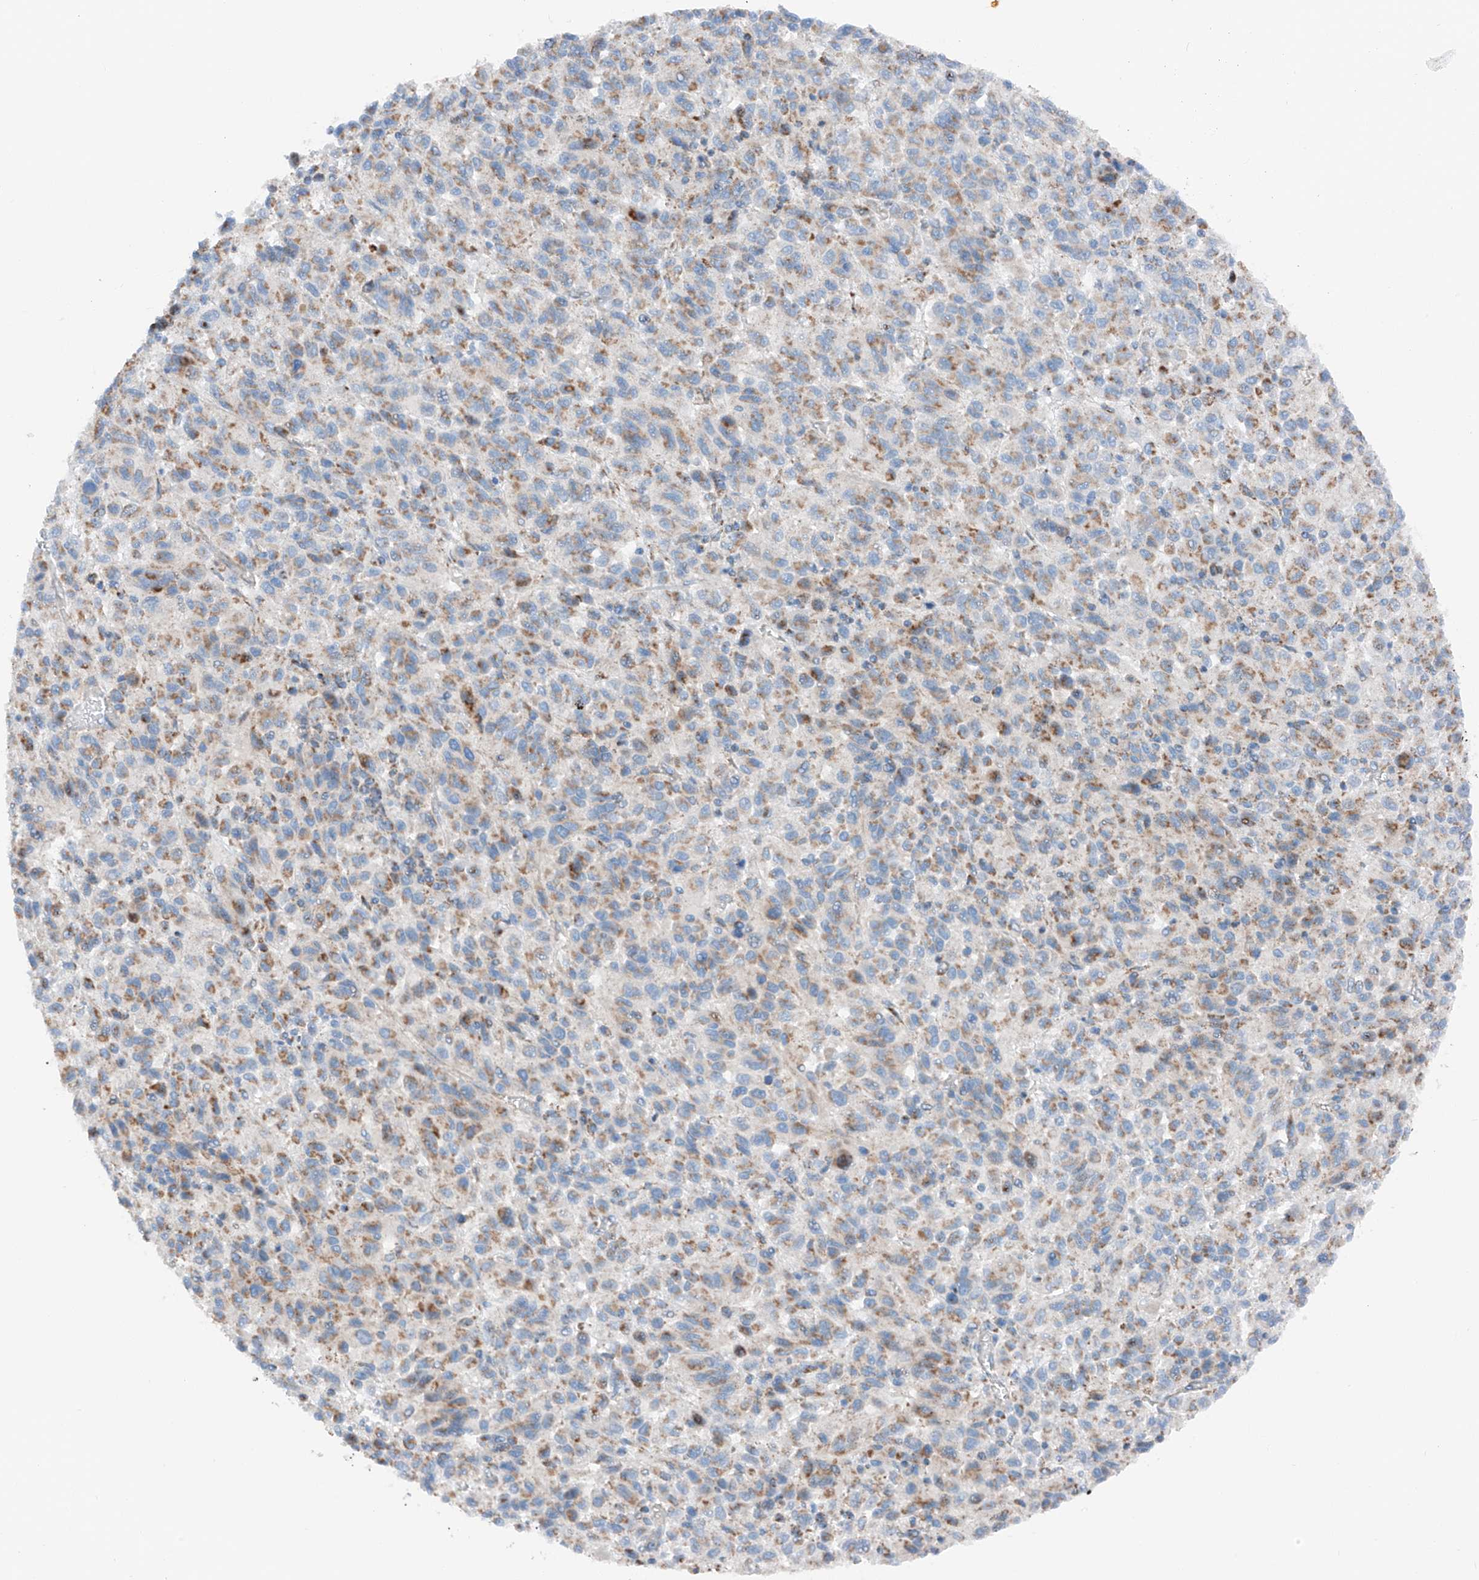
{"staining": {"intensity": "moderate", "quantity": "25%-75%", "location": "cytoplasmic/membranous"}, "tissue": "melanoma", "cell_type": "Tumor cells", "image_type": "cancer", "snomed": [{"axis": "morphology", "description": "Malignant melanoma, Metastatic site"}, {"axis": "topography", "description": "Lung"}], "caption": "Immunohistochemistry micrograph of neoplastic tissue: malignant melanoma (metastatic site) stained using IHC demonstrates medium levels of moderate protein expression localized specifically in the cytoplasmic/membranous of tumor cells, appearing as a cytoplasmic/membranous brown color.", "gene": "MRAP", "patient": {"sex": "male", "age": 64}}